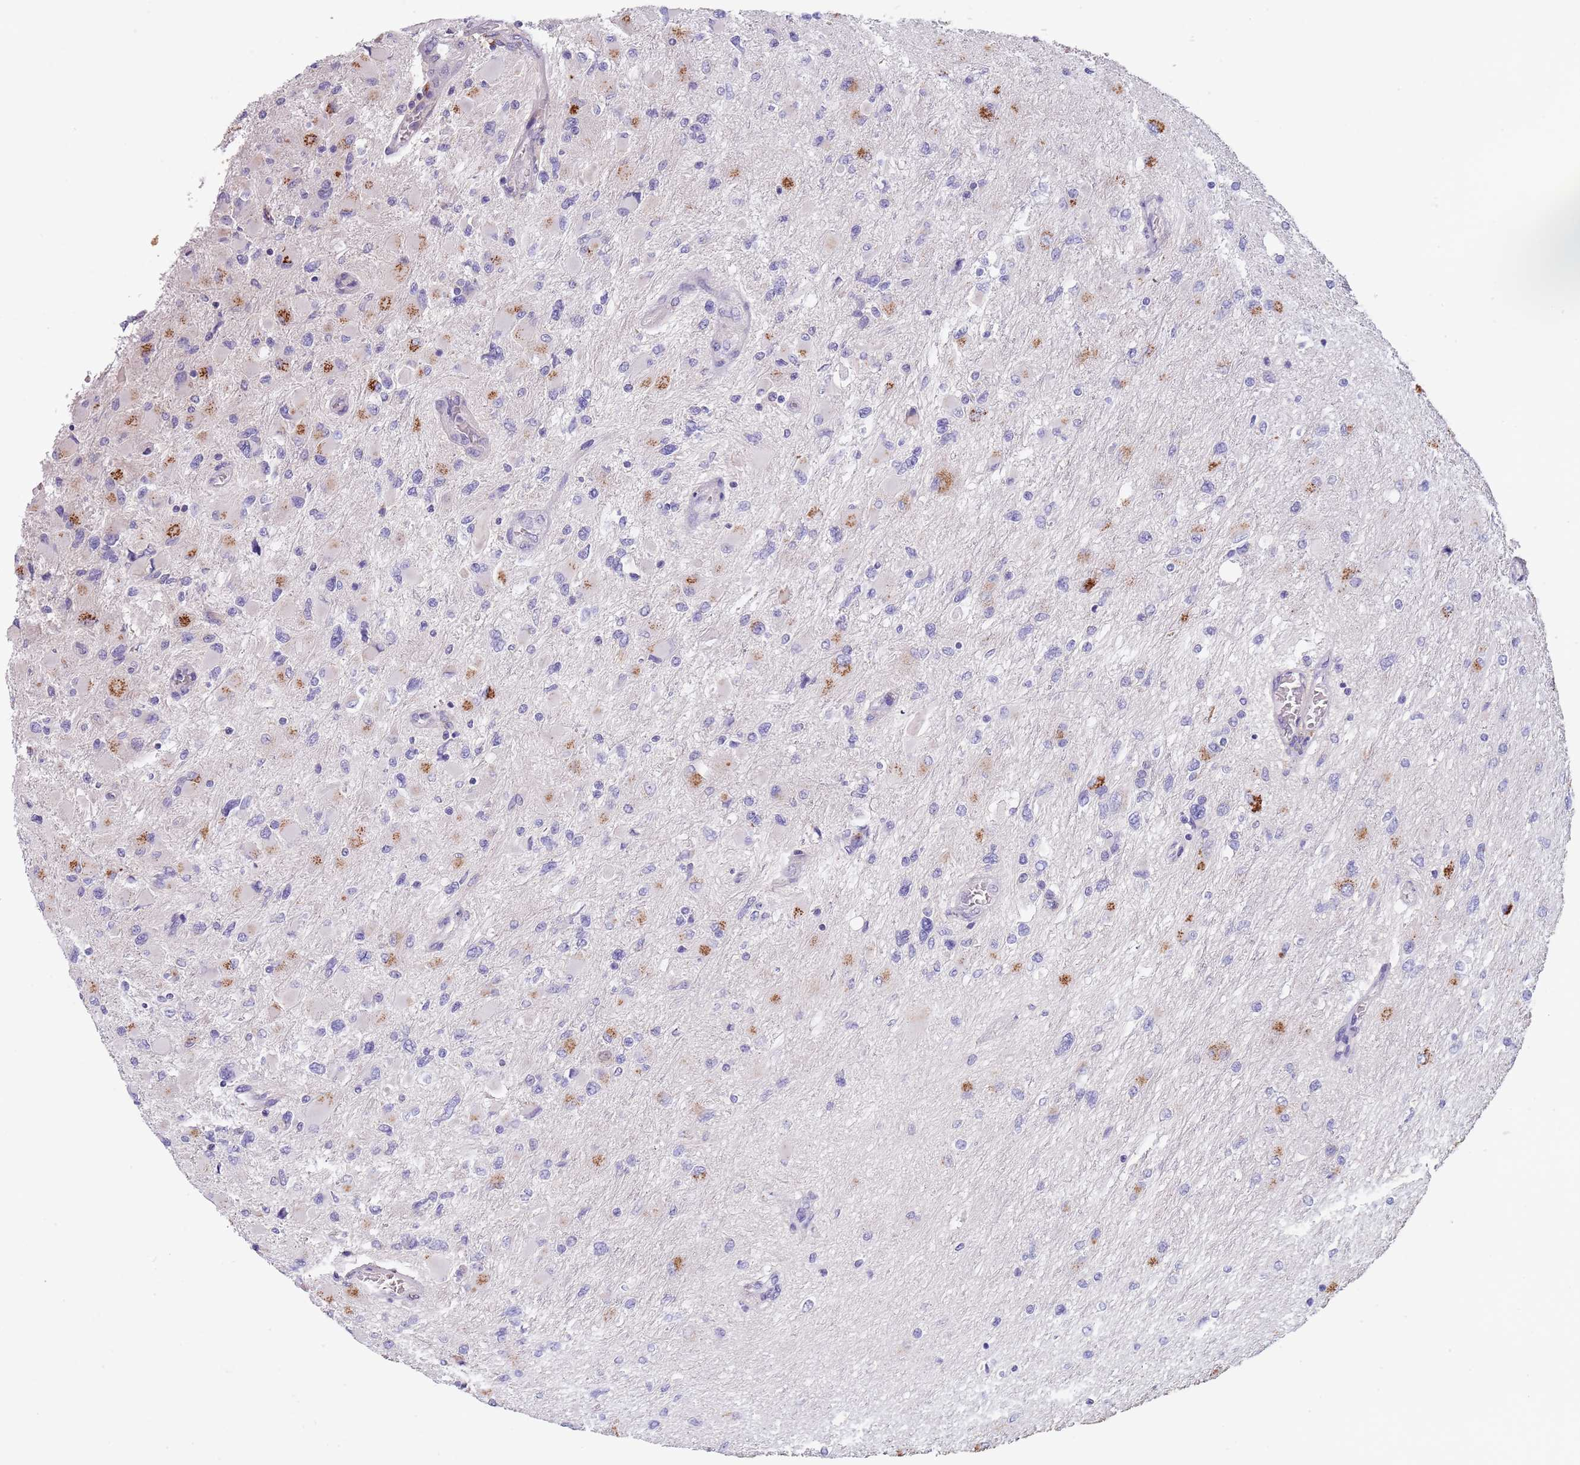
{"staining": {"intensity": "negative", "quantity": "none", "location": "none"}, "tissue": "glioma", "cell_type": "Tumor cells", "image_type": "cancer", "snomed": [{"axis": "morphology", "description": "Glioma, malignant, High grade"}, {"axis": "topography", "description": "Cerebral cortex"}], "caption": "Immunohistochemistry histopathology image of neoplastic tissue: glioma stained with DAB demonstrates no significant protein positivity in tumor cells. (DAB IHC visualized using brightfield microscopy, high magnification).", "gene": "MAN1C1", "patient": {"sex": "female", "age": 36}}